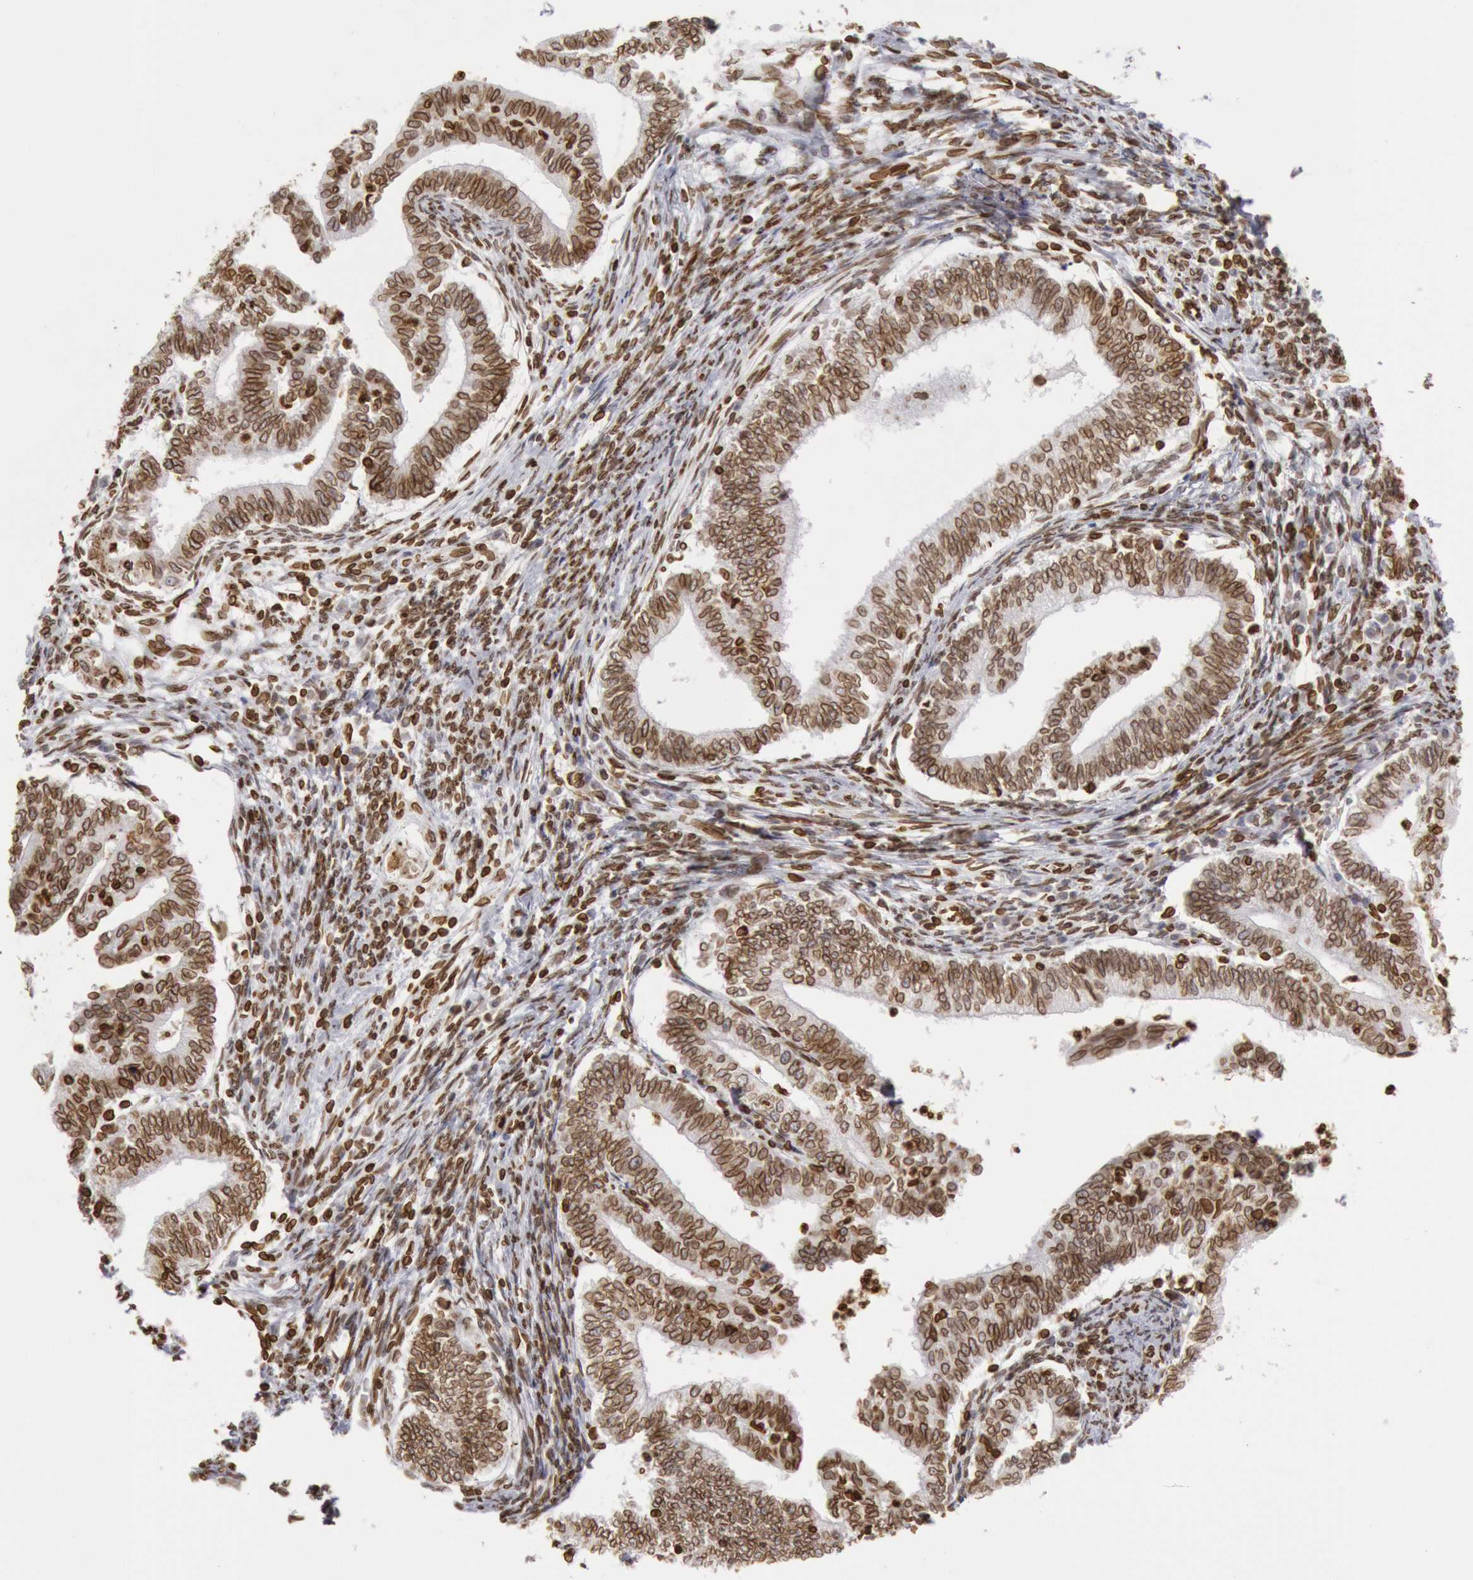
{"staining": {"intensity": "strong", "quantity": ">75%", "location": "cytoplasmic/membranous,nuclear"}, "tissue": "endometrial cancer", "cell_type": "Tumor cells", "image_type": "cancer", "snomed": [{"axis": "morphology", "description": "Adenocarcinoma, NOS"}, {"axis": "topography", "description": "Endometrium"}], "caption": "This histopathology image displays IHC staining of human endometrial cancer (adenocarcinoma), with high strong cytoplasmic/membranous and nuclear positivity in about >75% of tumor cells.", "gene": "SUN2", "patient": {"sex": "female", "age": 66}}